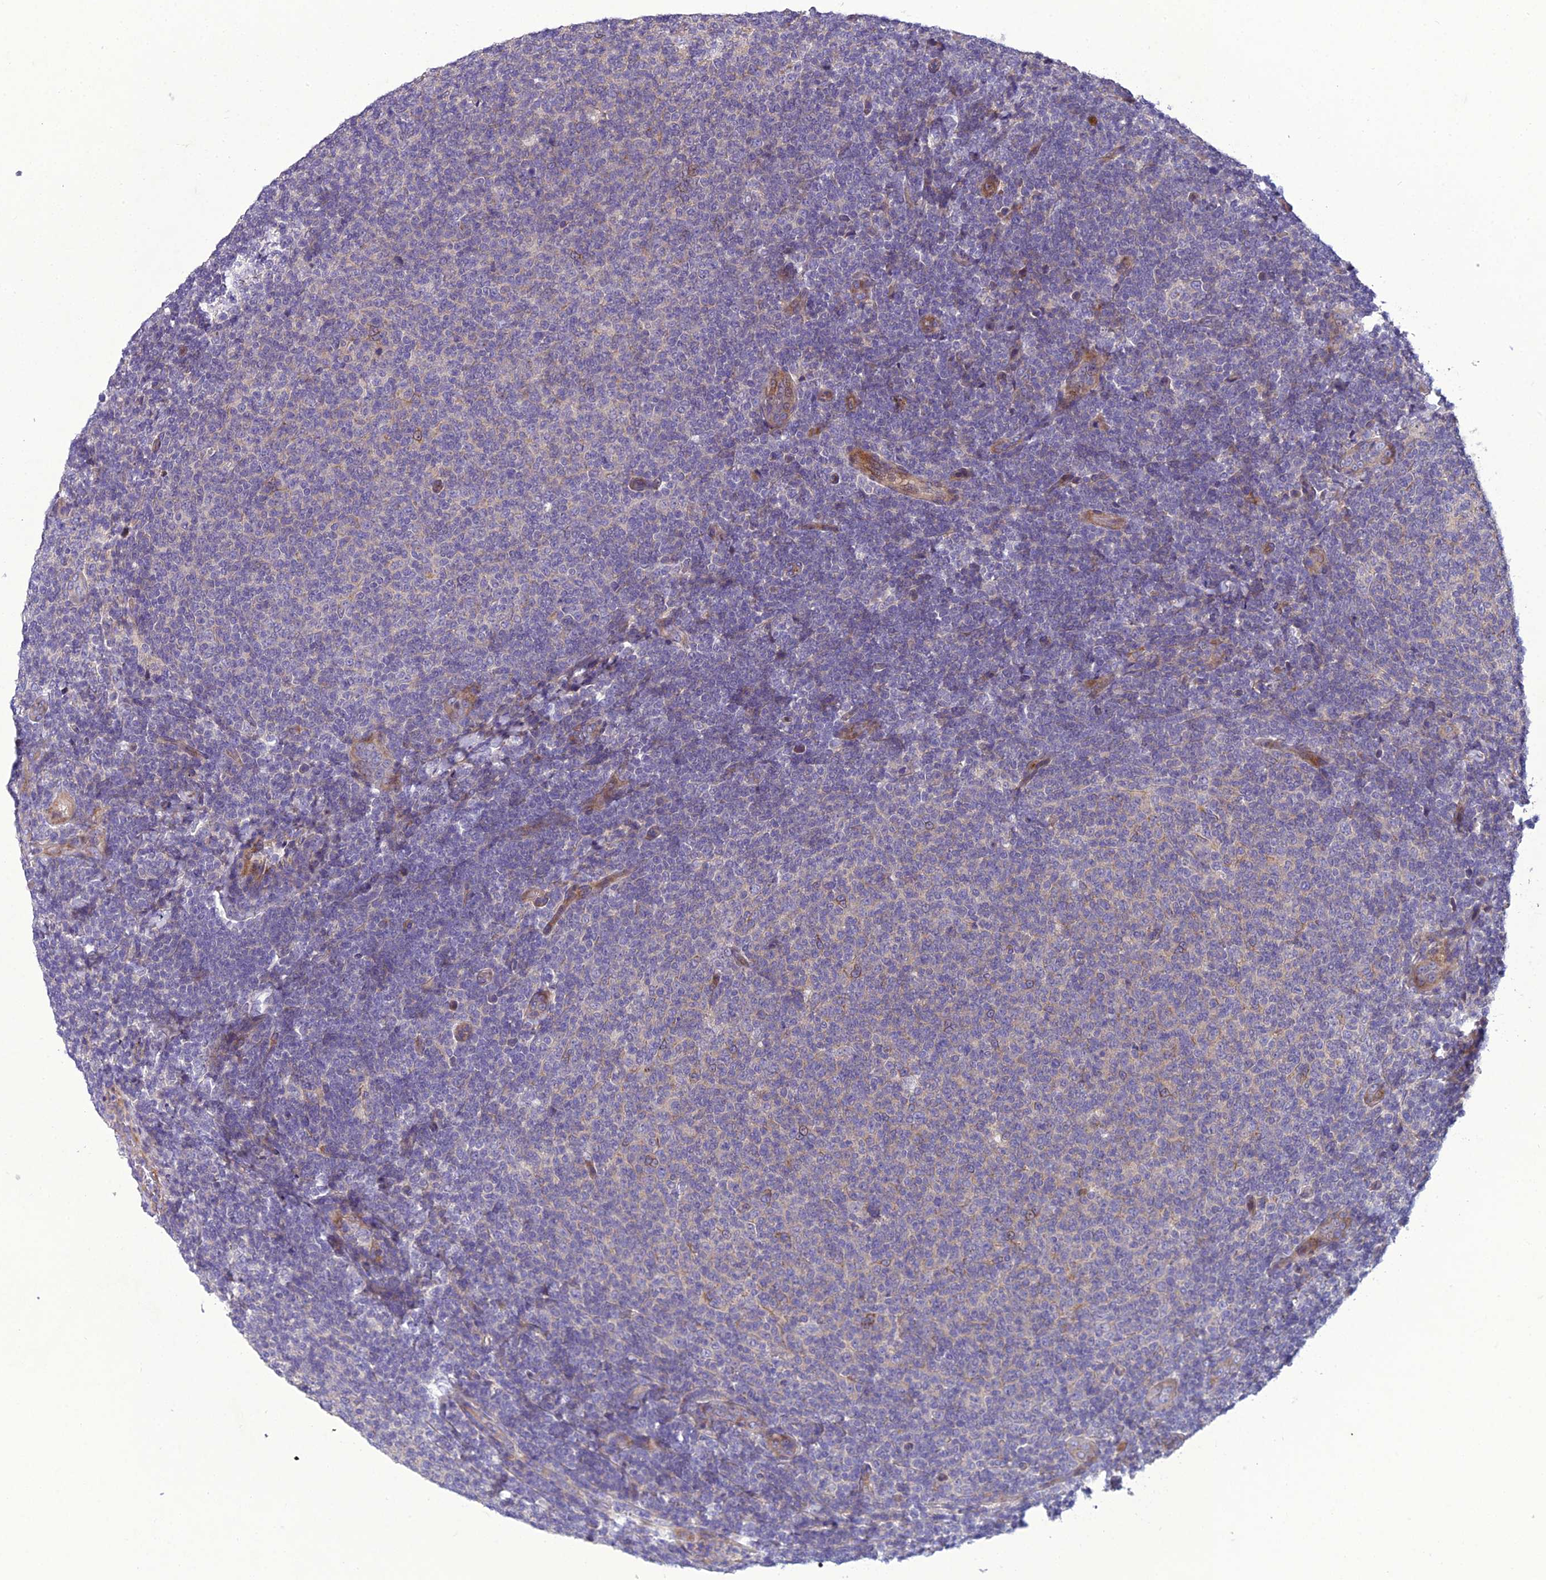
{"staining": {"intensity": "negative", "quantity": "none", "location": "none"}, "tissue": "lymphoma", "cell_type": "Tumor cells", "image_type": "cancer", "snomed": [{"axis": "morphology", "description": "Malignant lymphoma, non-Hodgkin's type, Low grade"}, {"axis": "topography", "description": "Lymph node"}], "caption": "Immunohistochemistry (IHC) image of human malignant lymphoma, non-Hodgkin's type (low-grade) stained for a protein (brown), which displays no expression in tumor cells.", "gene": "ADIPOR2", "patient": {"sex": "male", "age": 66}}